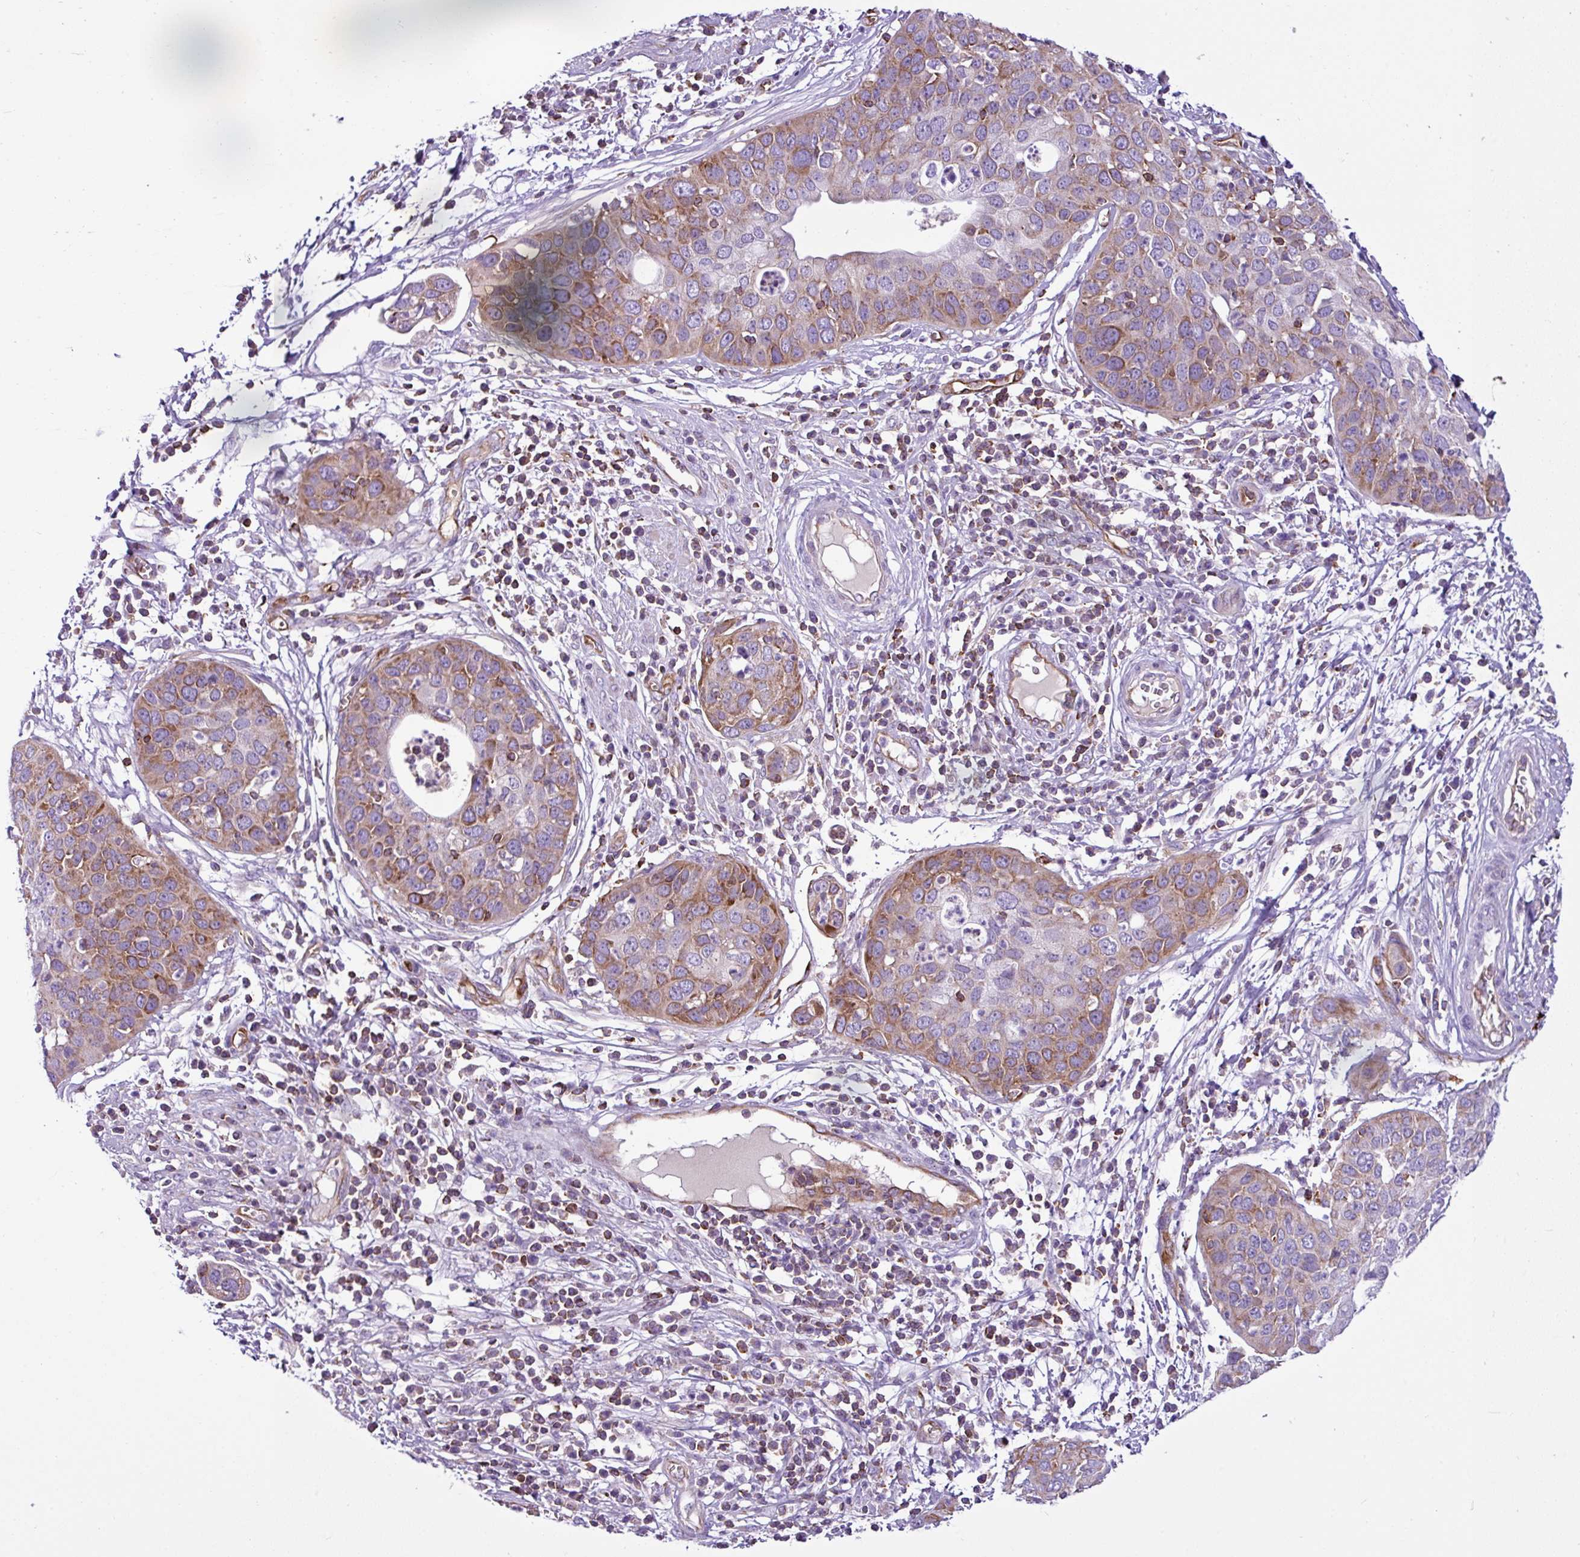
{"staining": {"intensity": "moderate", "quantity": "25%-75%", "location": "cytoplasmic/membranous"}, "tissue": "cervical cancer", "cell_type": "Tumor cells", "image_type": "cancer", "snomed": [{"axis": "morphology", "description": "Squamous cell carcinoma, NOS"}, {"axis": "topography", "description": "Cervix"}], "caption": "Cervical cancer tissue demonstrates moderate cytoplasmic/membranous staining in about 25%-75% of tumor cells, visualized by immunohistochemistry. The staining was performed using DAB (3,3'-diaminobenzidine), with brown indicating positive protein expression. Nuclei are stained blue with hematoxylin.", "gene": "EME2", "patient": {"sex": "female", "age": 36}}